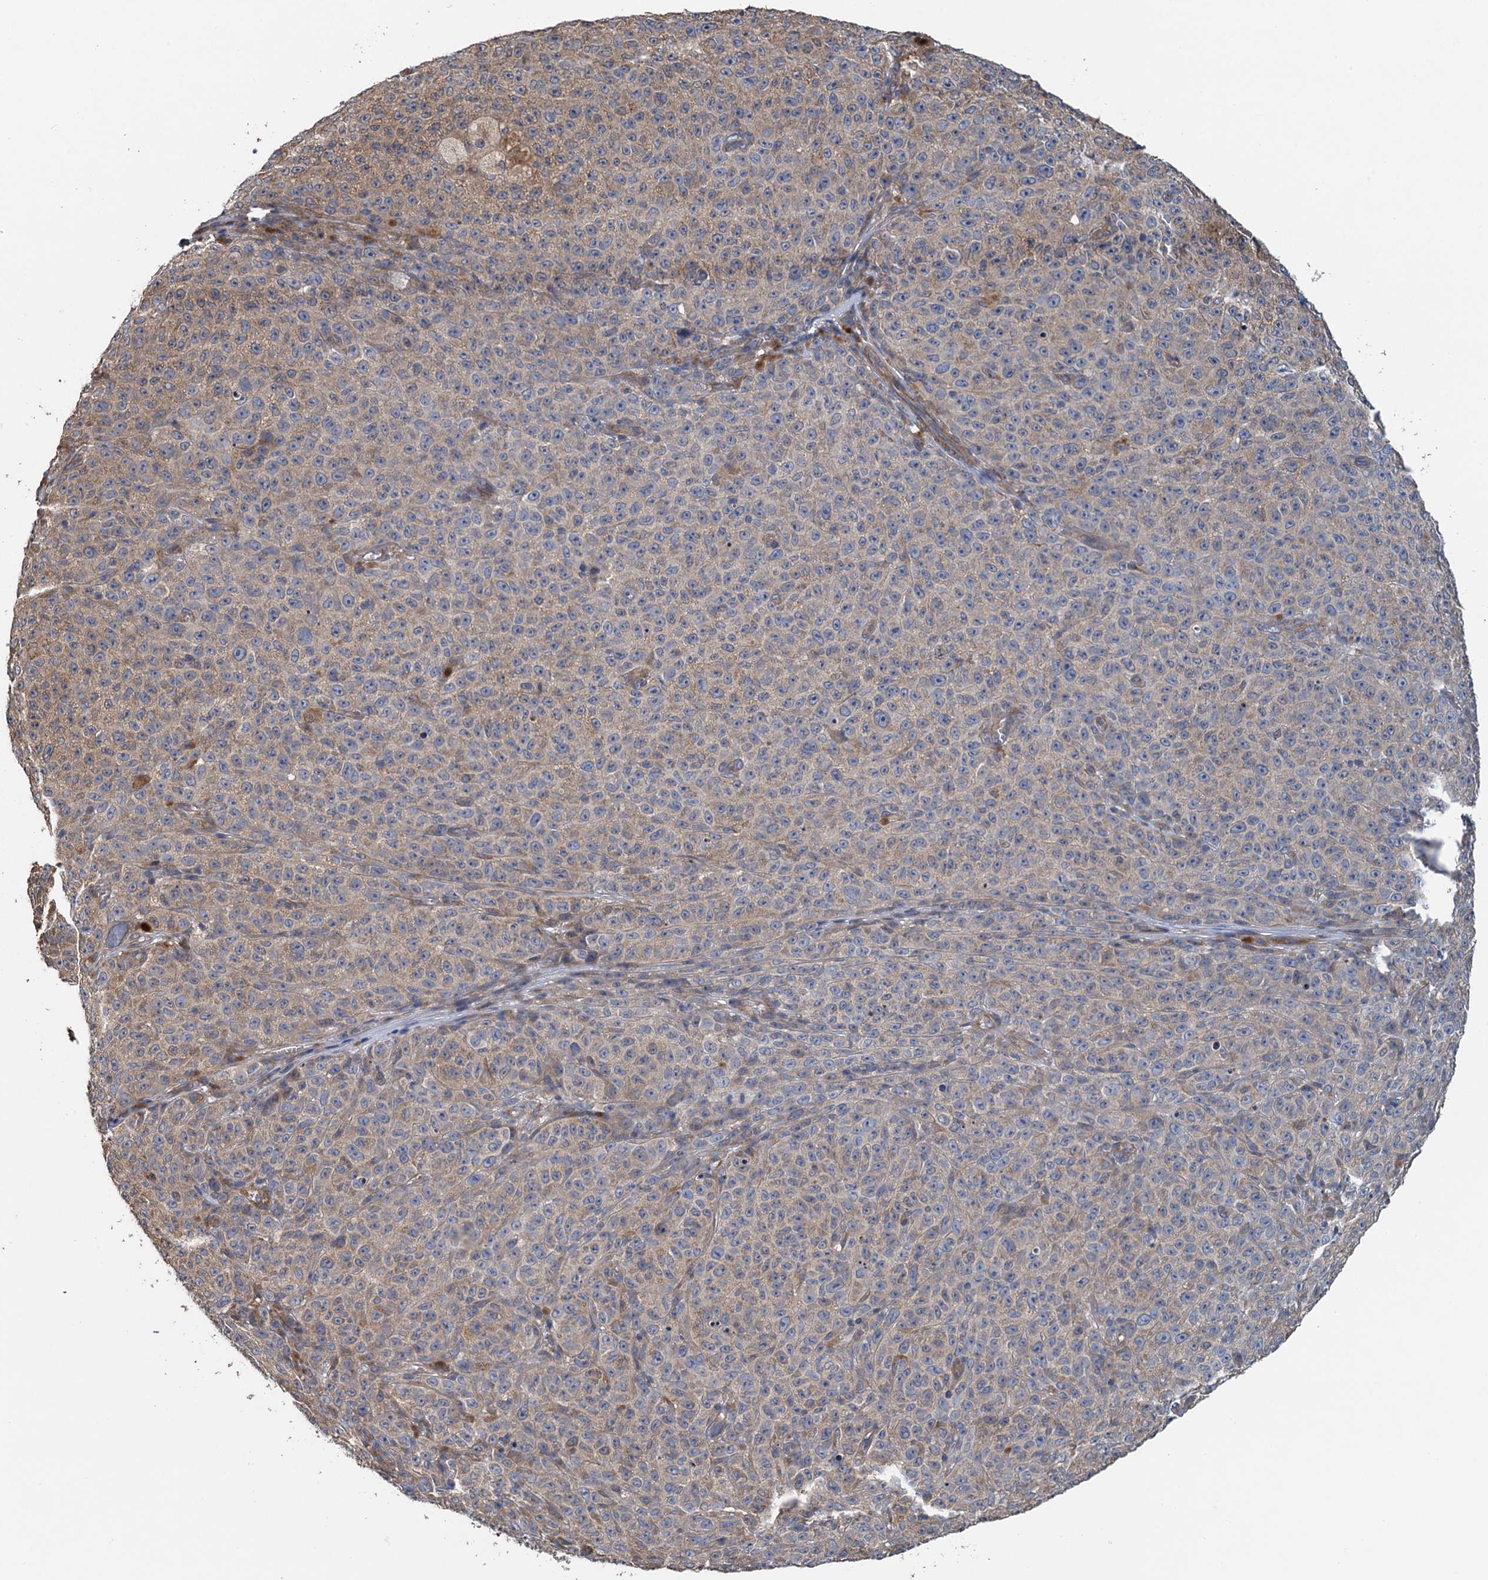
{"staining": {"intensity": "weak", "quantity": "<25%", "location": "cytoplasmic/membranous"}, "tissue": "melanoma", "cell_type": "Tumor cells", "image_type": "cancer", "snomed": [{"axis": "morphology", "description": "Malignant melanoma, NOS"}, {"axis": "topography", "description": "Skin"}], "caption": "This is an IHC micrograph of malignant melanoma. There is no staining in tumor cells.", "gene": "MEAK7", "patient": {"sex": "female", "age": 82}}